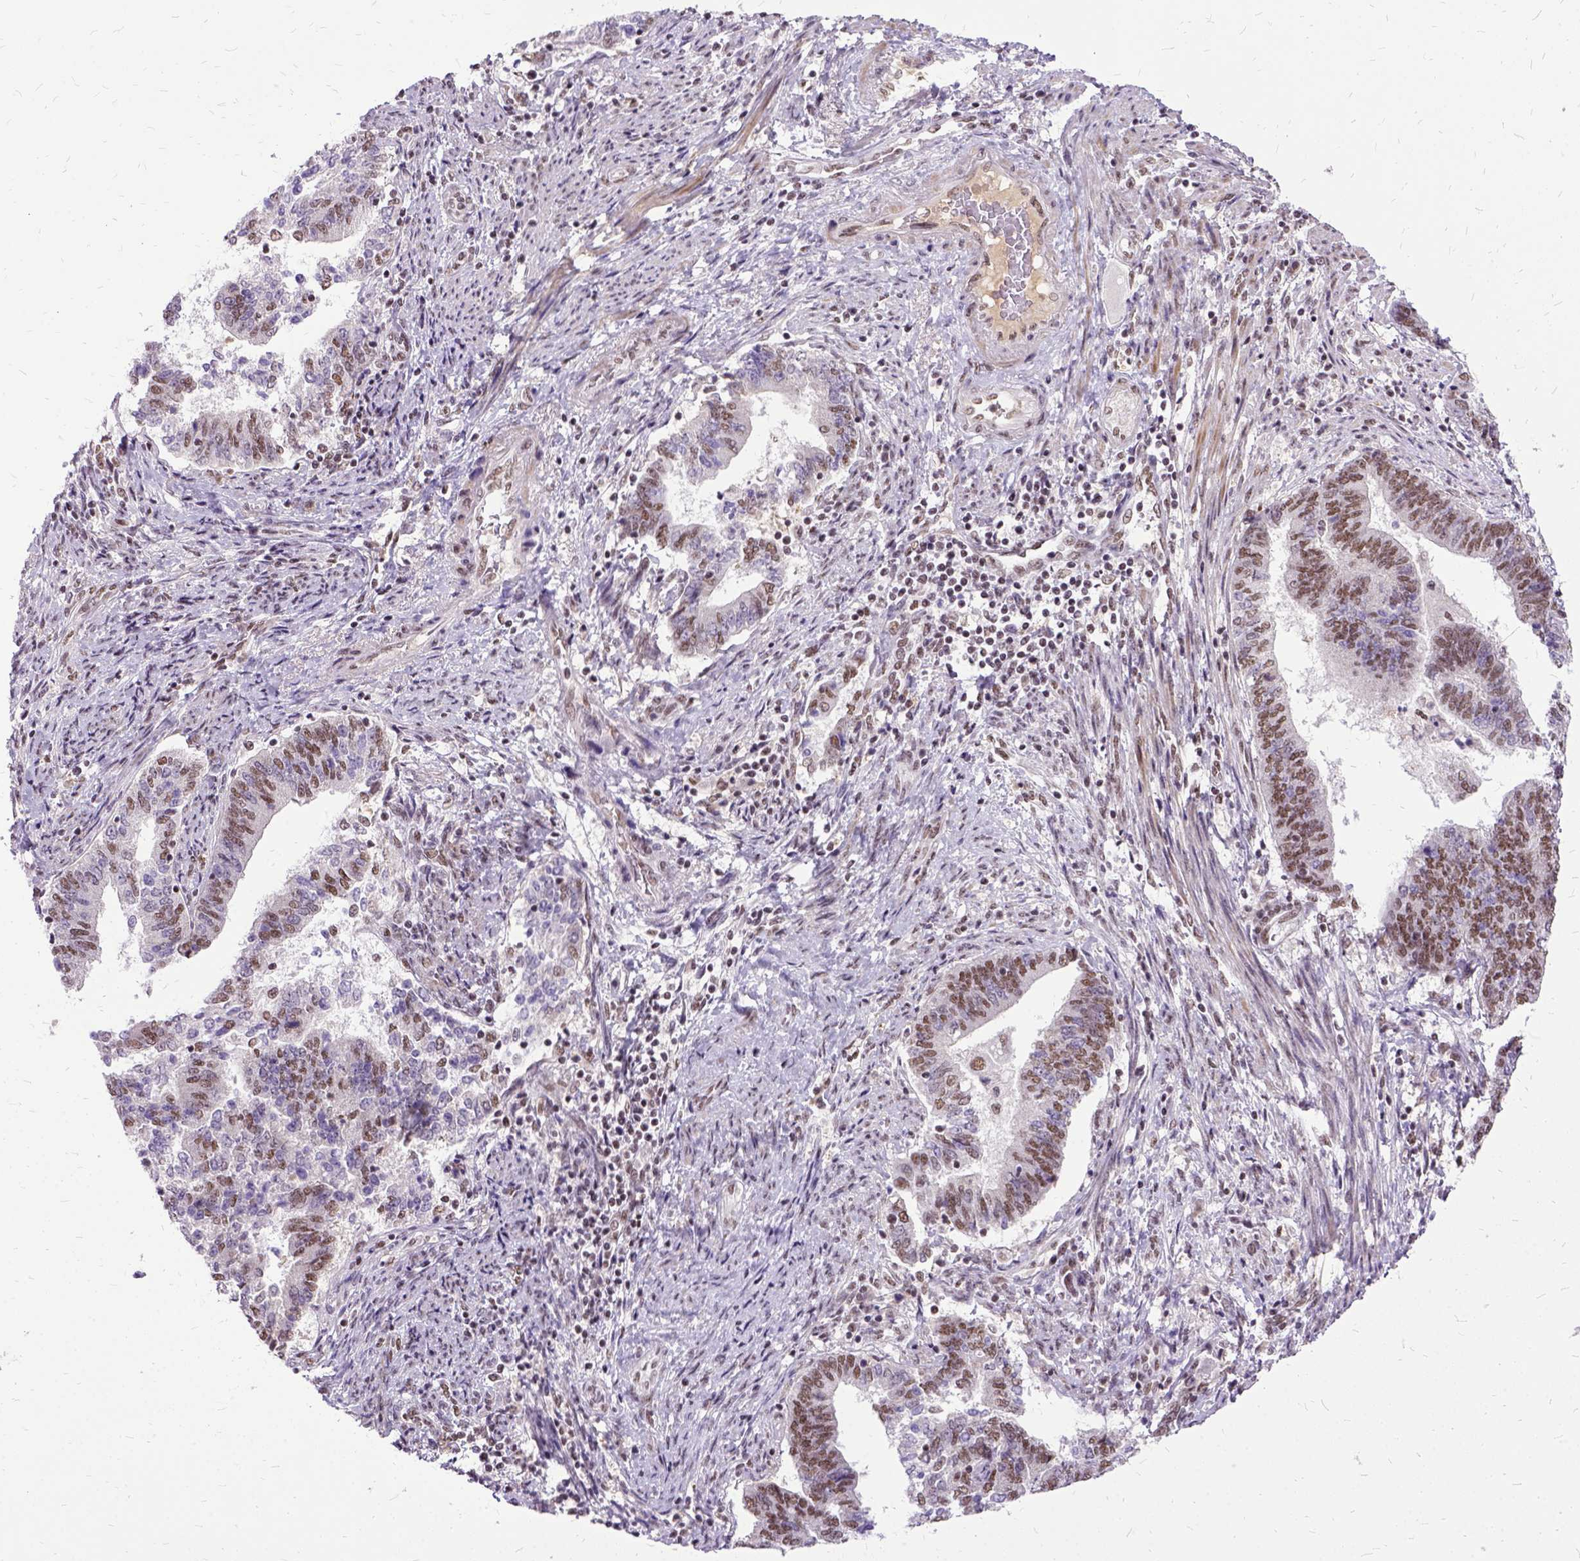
{"staining": {"intensity": "moderate", "quantity": ">75%", "location": "nuclear"}, "tissue": "endometrial cancer", "cell_type": "Tumor cells", "image_type": "cancer", "snomed": [{"axis": "morphology", "description": "Adenocarcinoma, NOS"}, {"axis": "topography", "description": "Endometrium"}], "caption": "A medium amount of moderate nuclear expression is appreciated in about >75% of tumor cells in endometrial cancer (adenocarcinoma) tissue.", "gene": "SETD1A", "patient": {"sex": "female", "age": 65}}